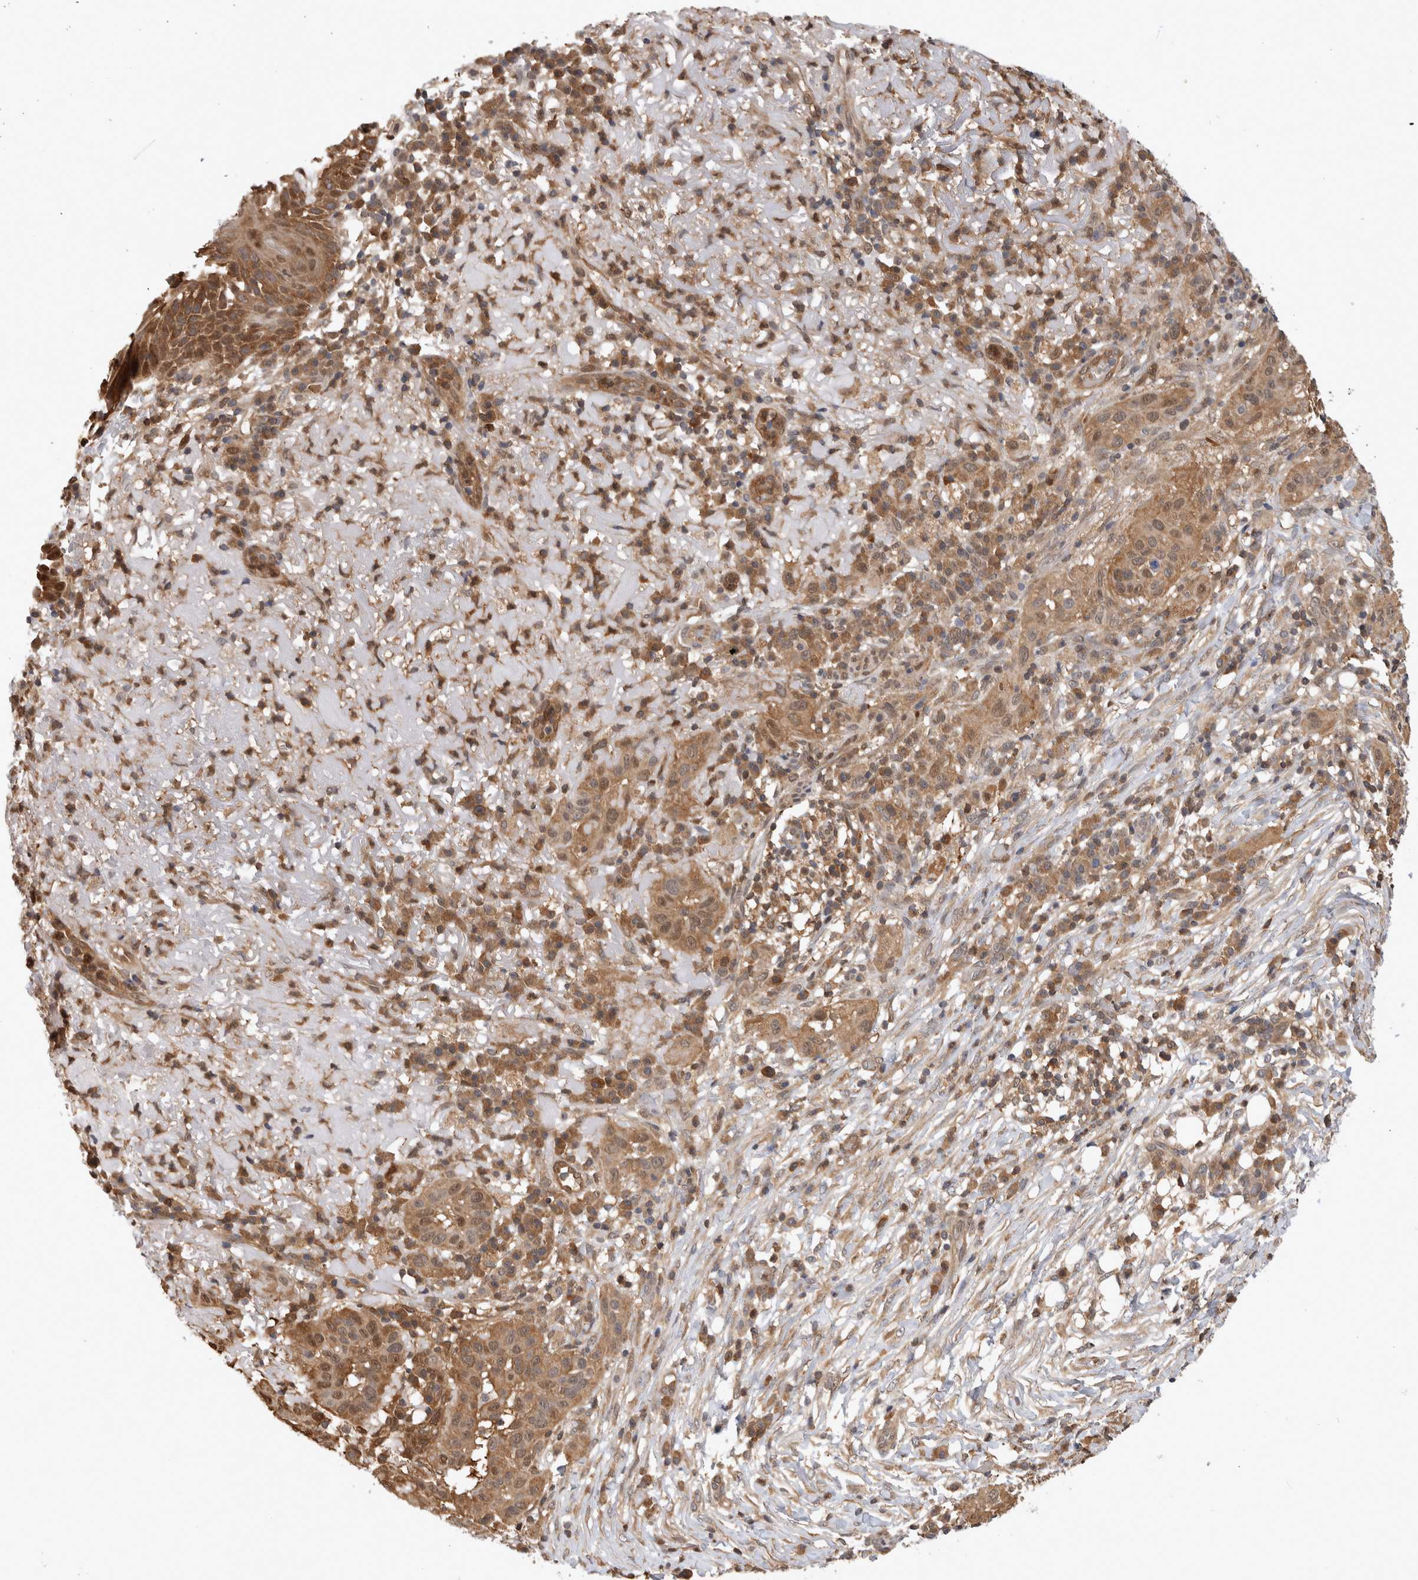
{"staining": {"intensity": "moderate", "quantity": ">75%", "location": "cytoplasmic/membranous,nuclear"}, "tissue": "skin cancer", "cell_type": "Tumor cells", "image_type": "cancer", "snomed": [{"axis": "morphology", "description": "Normal tissue, NOS"}, {"axis": "morphology", "description": "Squamous cell carcinoma, NOS"}, {"axis": "topography", "description": "Skin"}], "caption": "Squamous cell carcinoma (skin) stained for a protein displays moderate cytoplasmic/membranous and nuclear positivity in tumor cells. The staining was performed using DAB to visualize the protein expression in brown, while the nuclei were stained in blue with hematoxylin (Magnification: 20x).", "gene": "ASTN2", "patient": {"sex": "female", "age": 96}}